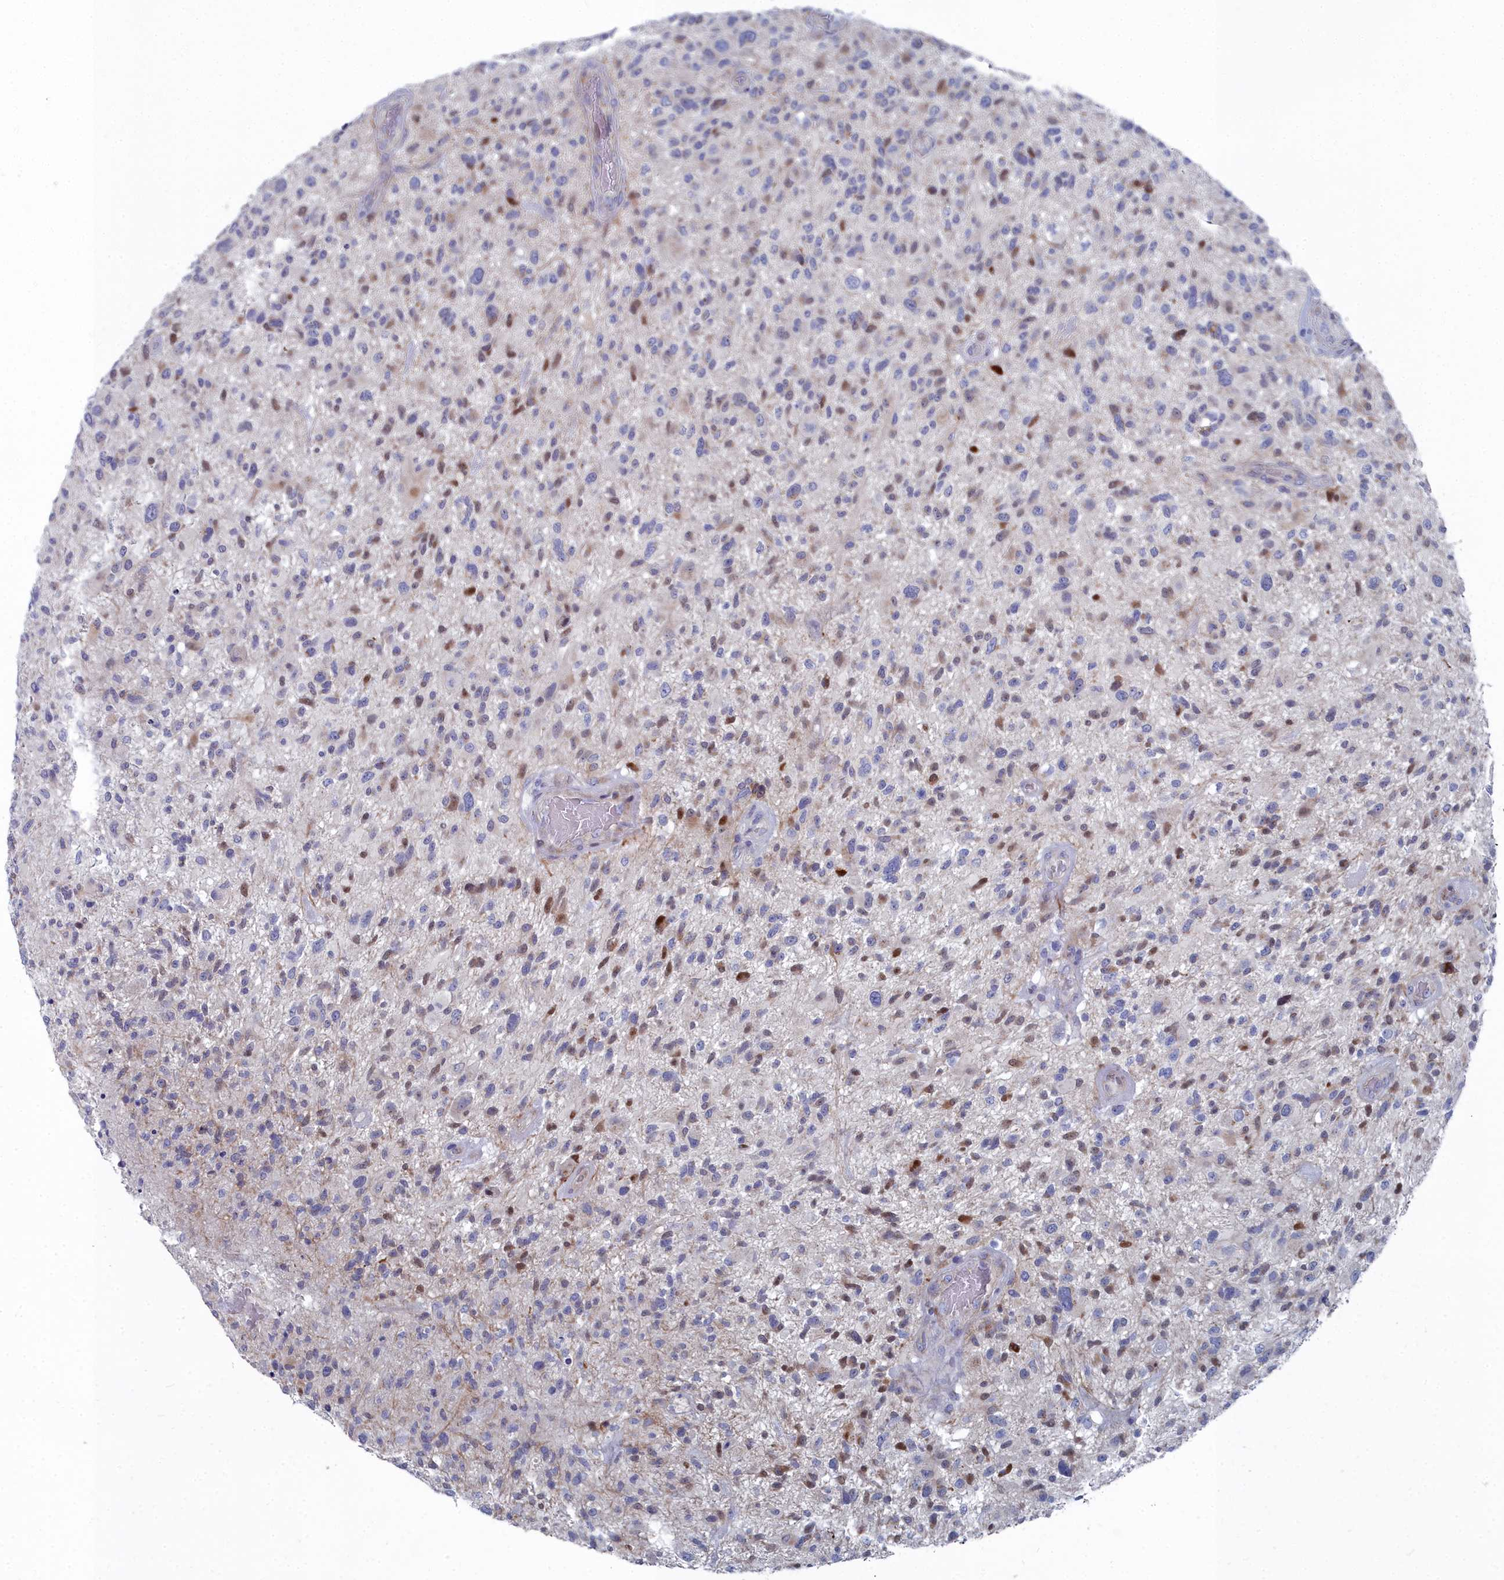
{"staining": {"intensity": "moderate", "quantity": "<25%", "location": "nuclear"}, "tissue": "glioma", "cell_type": "Tumor cells", "image_type": "cancer", "snomed": [{"axis": "morphology", "description": "Glioma, malignant, High grade"}, {"axis": "topography", "description": "Brain"}], "caption": "Immunohistochemical staining of glioma demonstrates low levels of moderate nuclear protein staining in about <25% of tumor cells.", "gene": "SHISAL2A", "patient": {"sex": "male", "age": 47}}